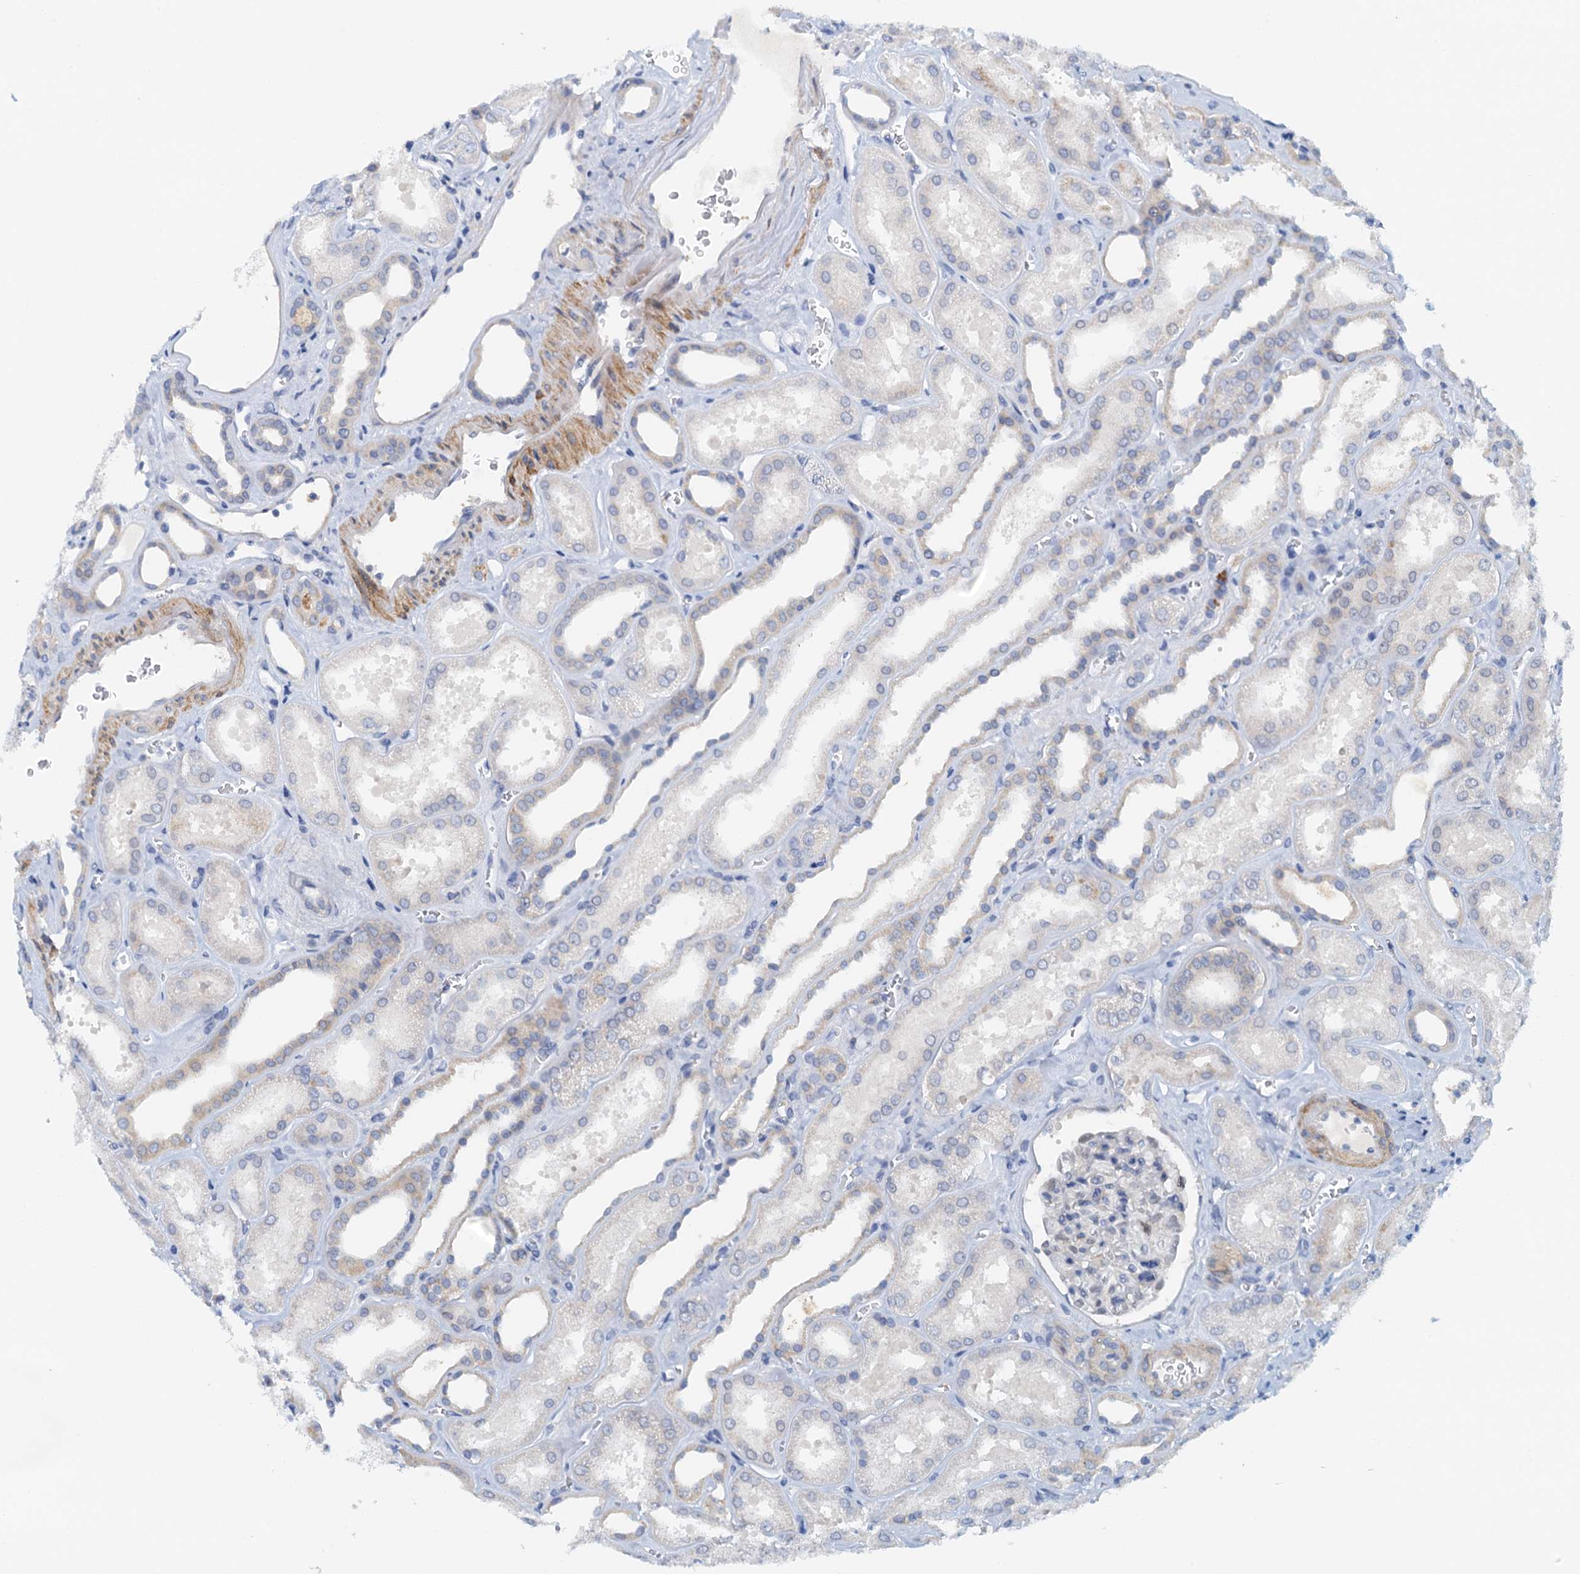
{"staining": {"intensity": "negative", "quantity": "none", "location": "none"}, "tissue": "kidney", "cell_type": "Cells in glomeruli", "image_type": "normal", "snomed": [{"axis": "morphology", "description": "Normal tissue, NOS"}, {"axis": "morphology", "description": "Adenocarcinoma, NOS"}, {"axis": "topography", "description": "Kidney"}], "caption": "High power microscopy photomicrograph of an IHC photomicrograph of unremarkable kidney, revealing no significant staining in cells in glomeruli.", "gene": "DTD1", "patient": {"sex": "female", "age": 68}}